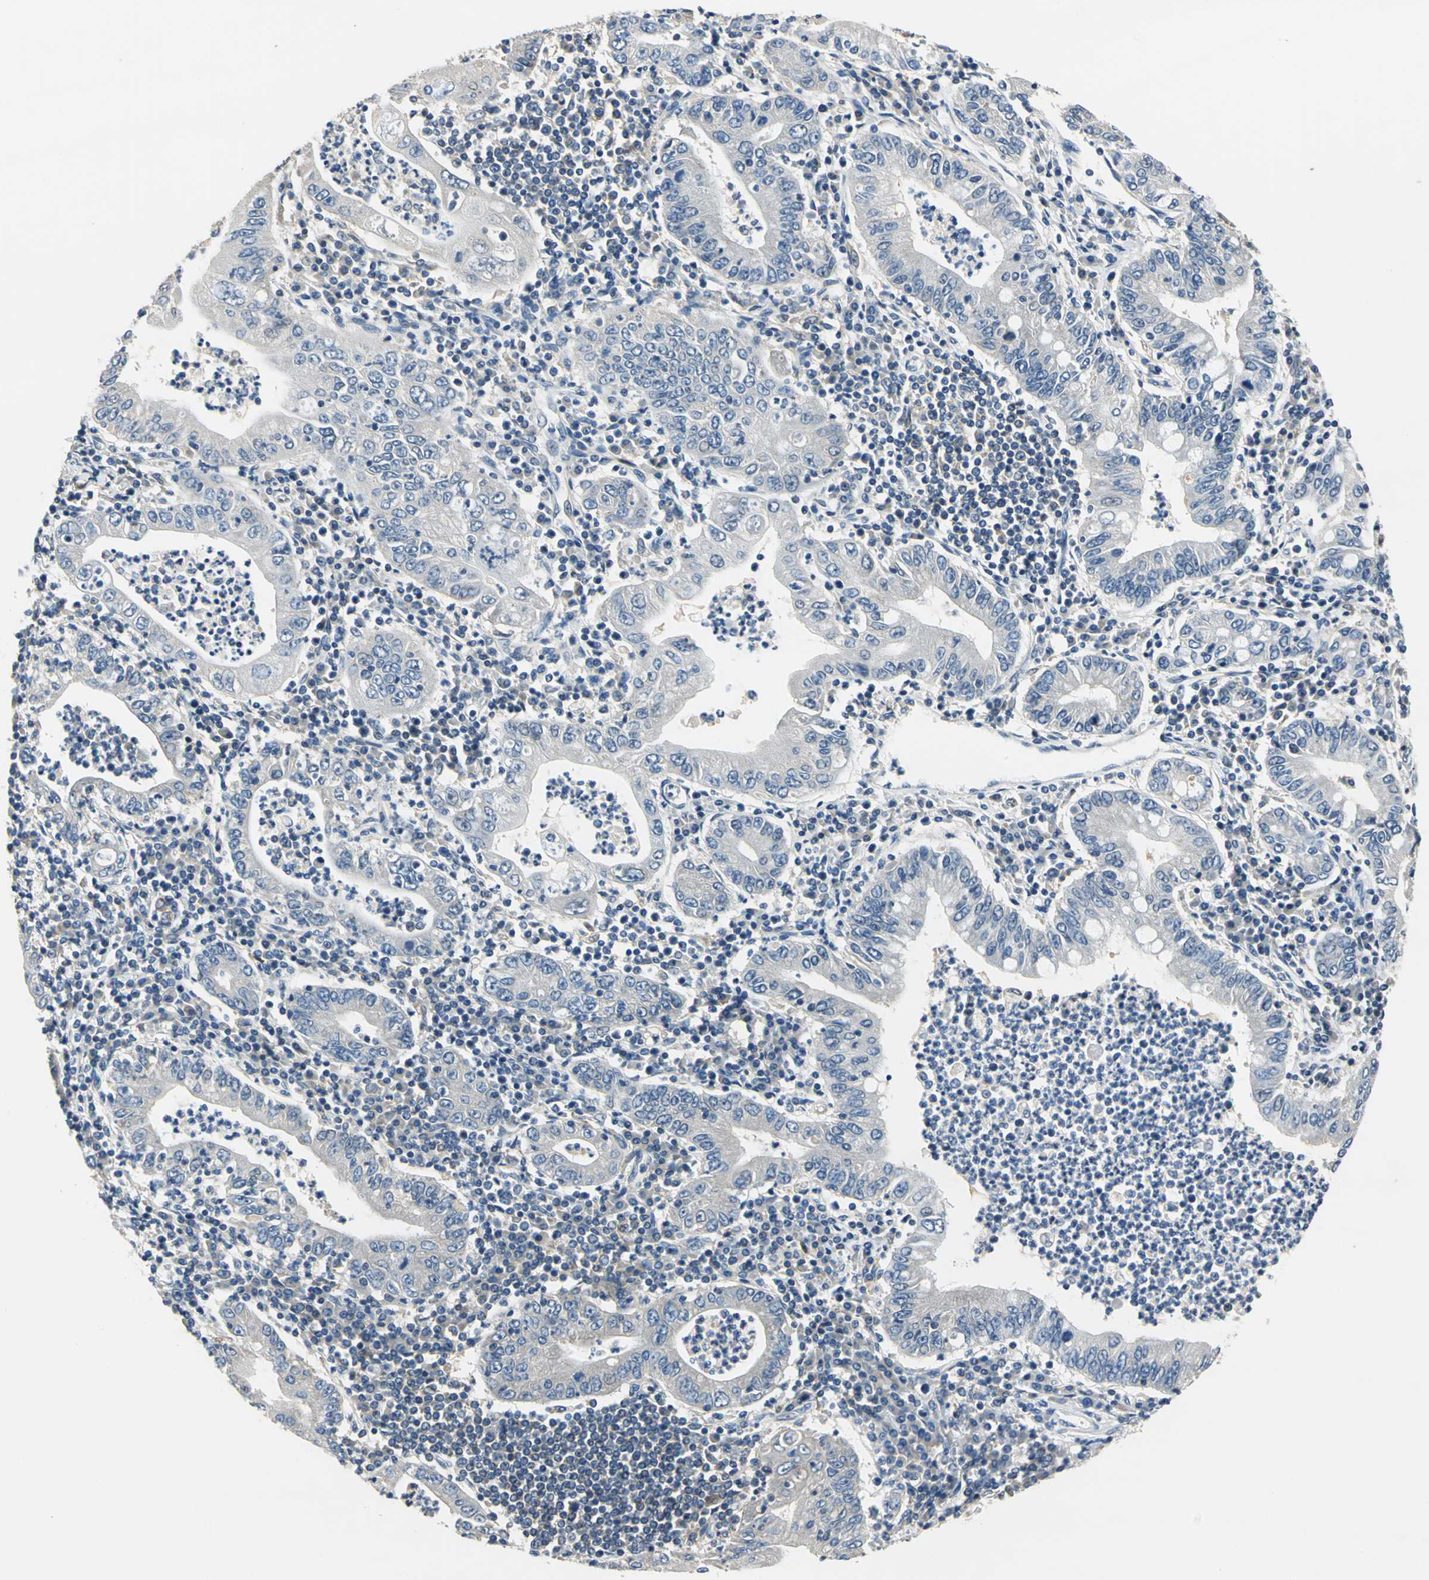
{"staining": {"intensity": "negative", "quantity": "none", "location": "none"}, "tissue": "stomach cancer", "cell_type": "Tumor cells", "image_type": "cancer", "snomed": [{"axis": "morphology", "description": "Normal tissue, NOS"}, {"axis": "morphology", "description": "Adenocarcinoma, NOS"}, {"axis": "topography", "description": "Esophagus"}, {"axis": "topography", "description": "Stomach, upper"}, {"axis": "topography", "description": "Peripheral nerve tissue"}], "caption": "Photomicrograph shows no protein staining in tumor cells of stomach cancer tissue.", "gene": "DDX3Y", "patient": {"sex": "male", "age": 62}}